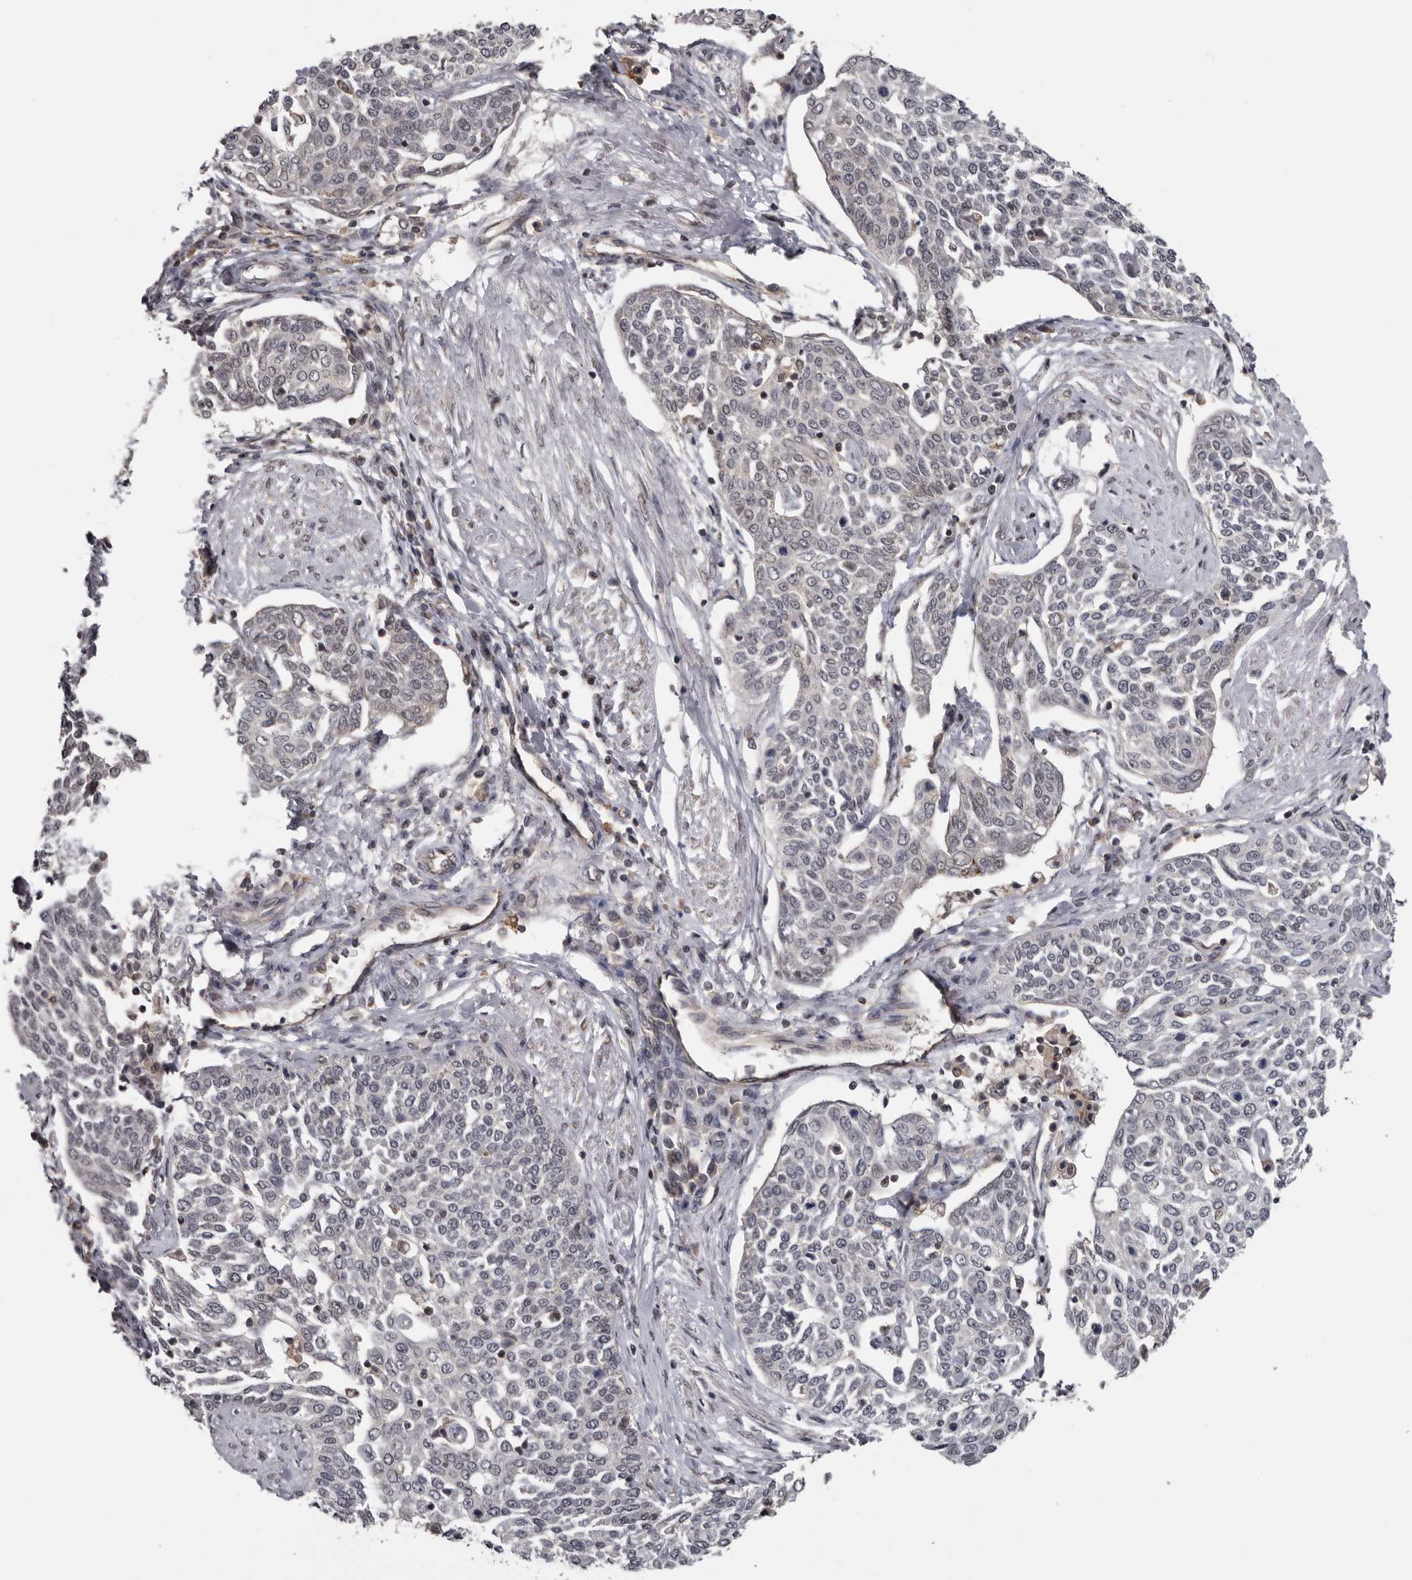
{"staining": {"intensity": "negative", "quantity": "none", "location": "none"}, "tissue": "cervical cancer", "cell_type": "Tumor cells", "image_type": "cancer", "snomed": [{"axis": "morphology", "description": "Squamous cell carcinoma, NOS"}, {"axis": "topography", "description": "Cervix"}], "caption": "The IHC image has no significant expression in tumor cells of cervical squamous cell carcinoma tissue. (DAB immunohistochemistry visualized using brightfield microscopy, high magnification).", "gene": "MOGAT2", "patient": {"sex": "female", "age": 34}}